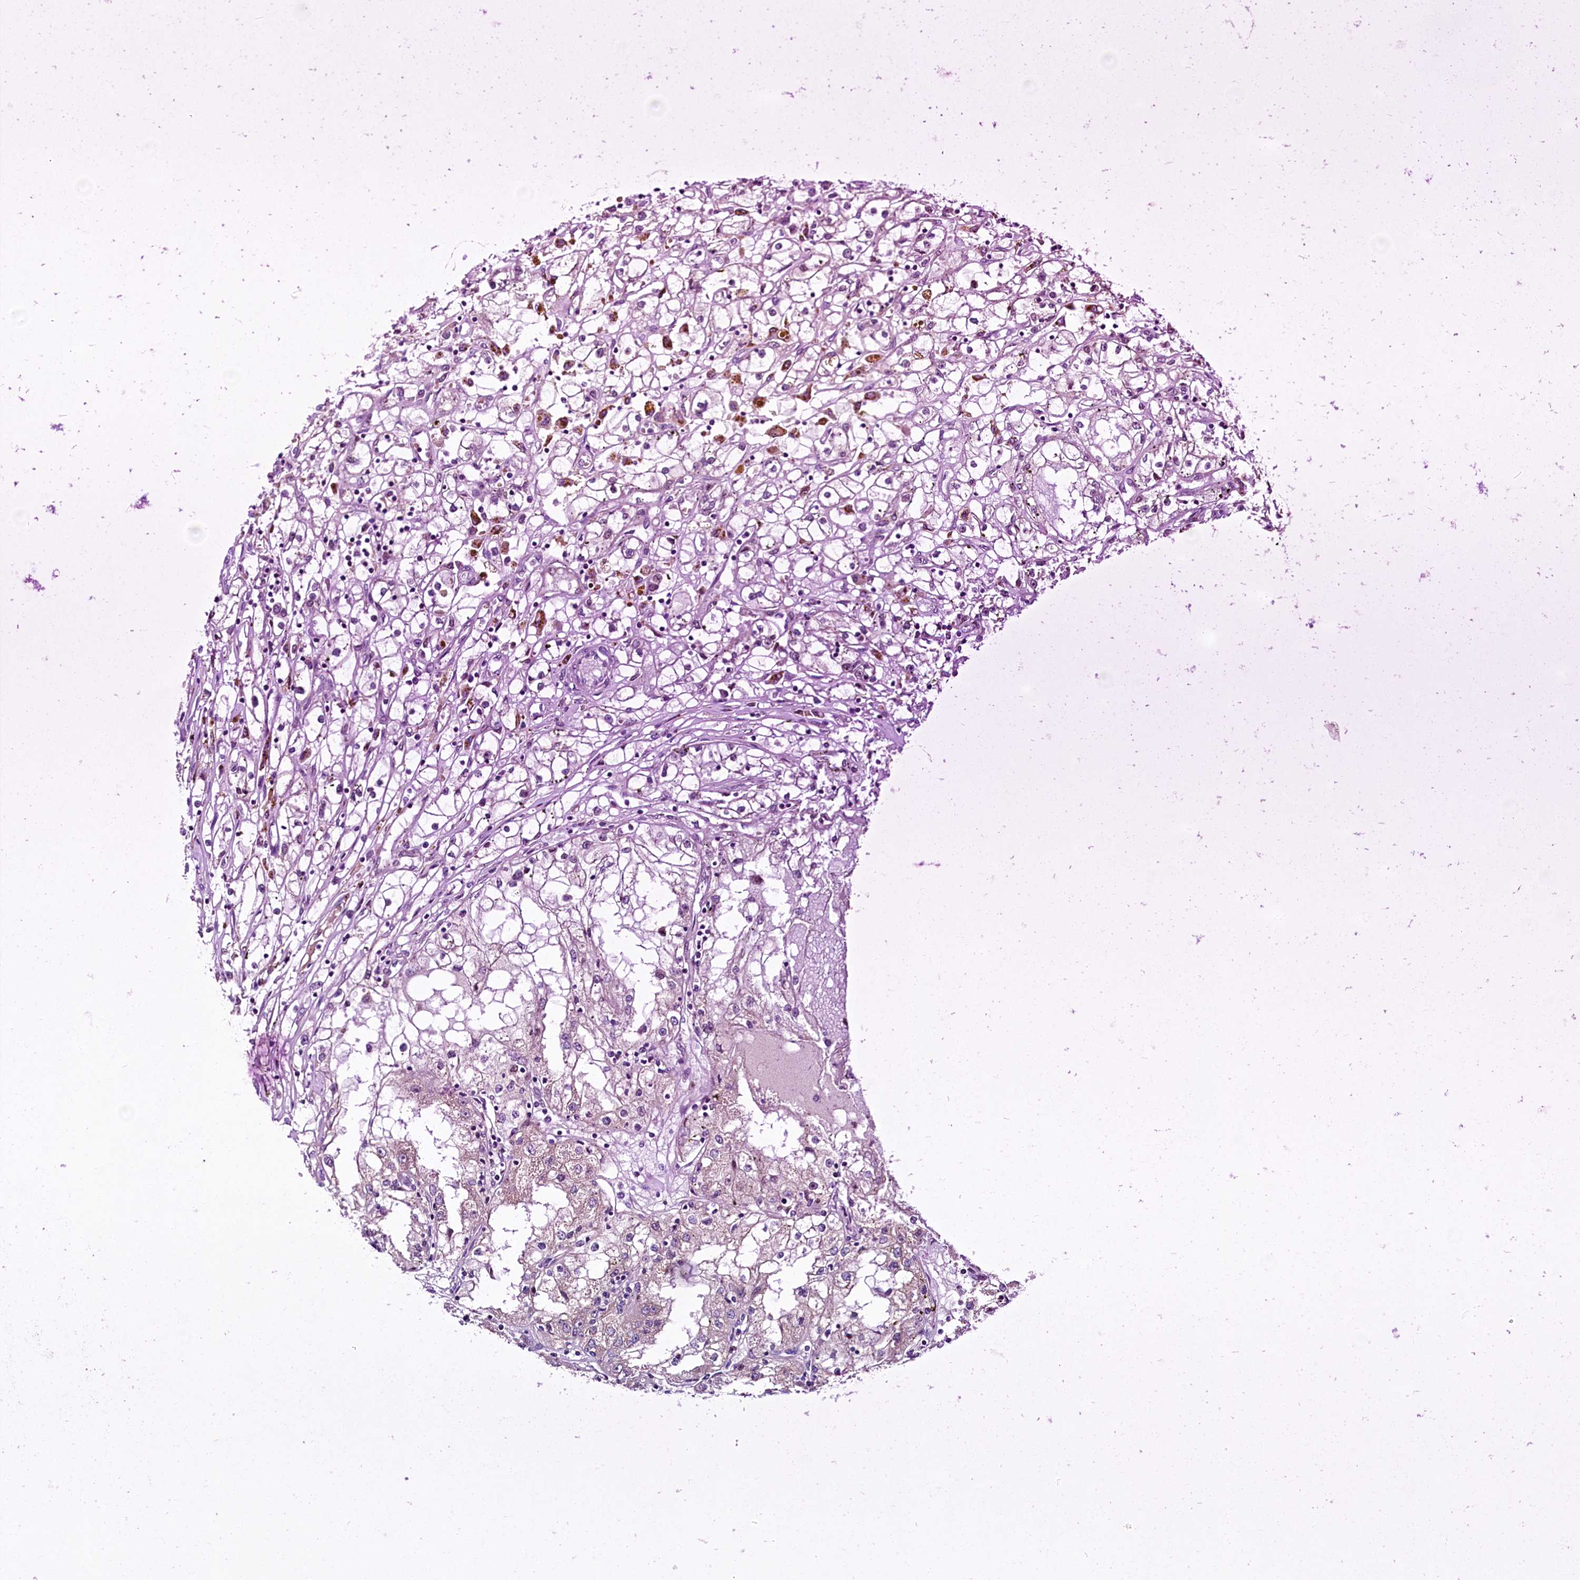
{"staining": {"intensity": "negative", "quantity": "none", "location": "none"}, "tissue": "renal cancer", "cell_type": "Tumor cells", "image_type": "cancer", "snomed": [{"axis": "morphology", "description": "Adenocarcinoma, NOS"}, {"axis": "topography", "description": "Kidney"}], "caption": "Renal cancer was stained to show a protein in brown. There is no significant positivity in tumor cells.", "gene": "LEUTX", "patient": {"sex": "male", "age": 56}}